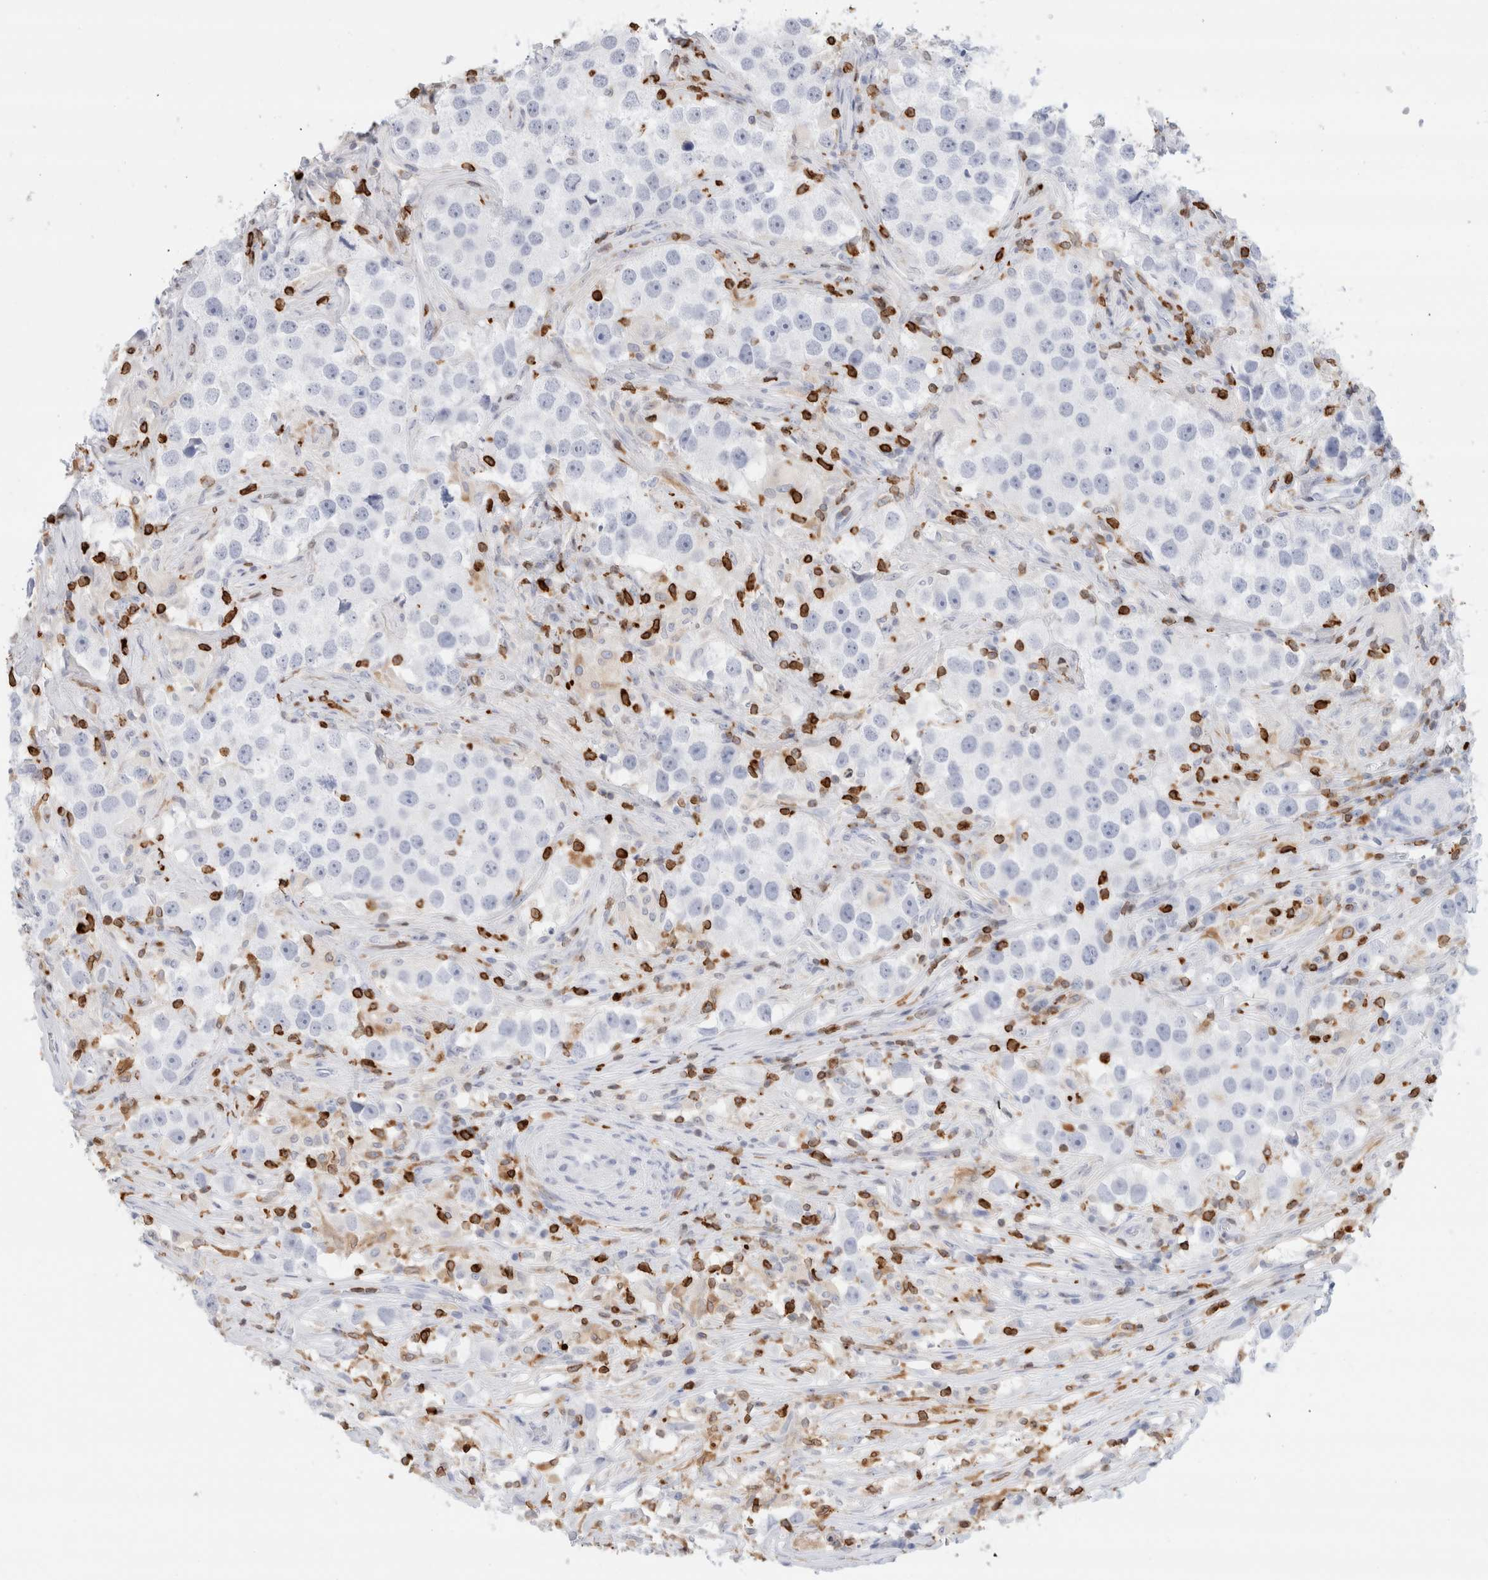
{"staining": {"intensity": "negative", "quantity": "none", "location": "none"}, "tissue": "testis cancer", "cell_type": "Tumor cells", "image_type": "cancer", "snomed": [{"axis": "morphology", "description": "Seminoma, NOS"}, {"axis": "topography", "description": "Testis"}], "caption": "An immunohistochemistry micrograph of testis seminoma is shown. There is no staining in tumor cells of testis seminoma.", "gene": "ALOX5AP", "patient": {"sex": "male", "age": 49}}